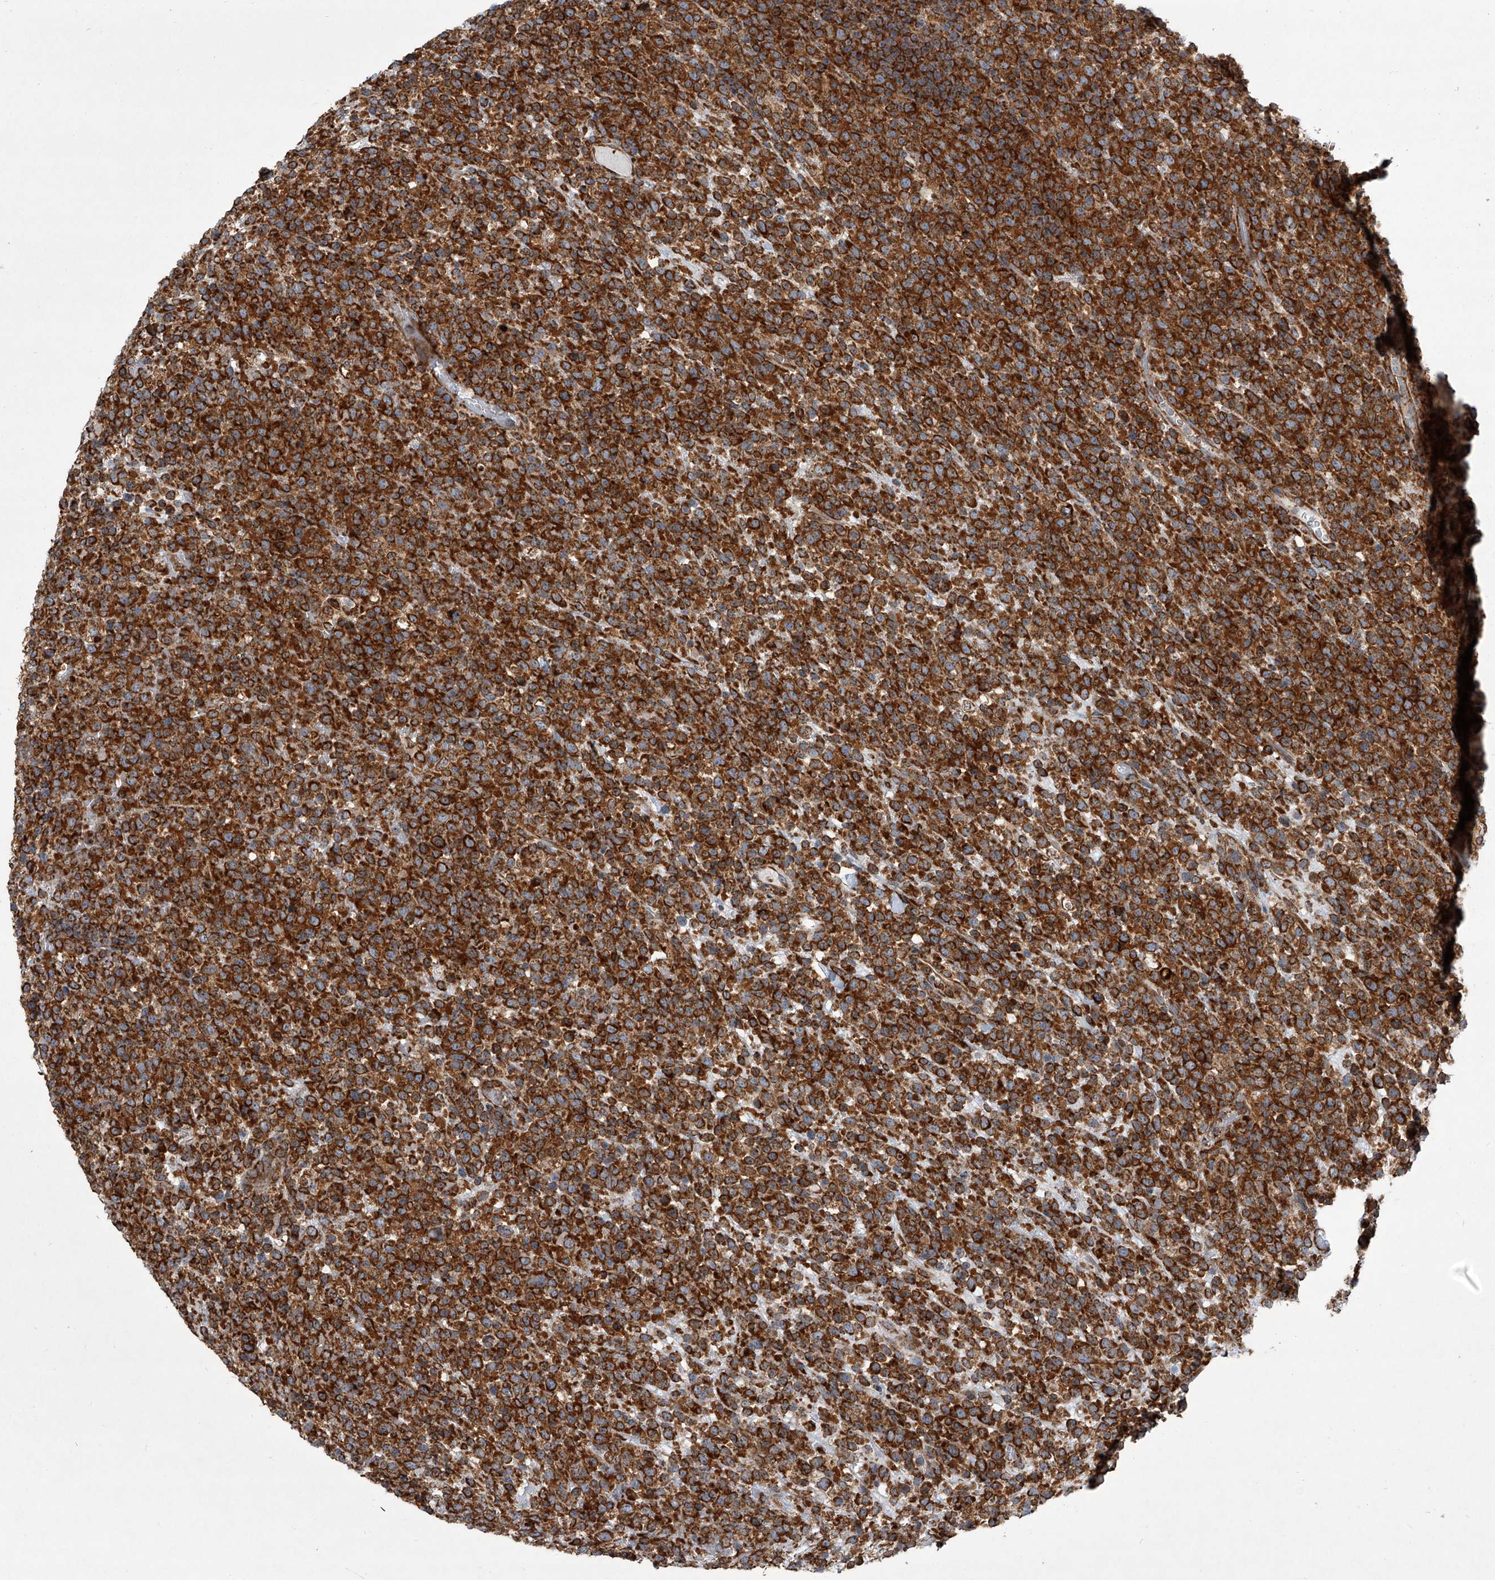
{"staining": {"intensity": "strong", "quantity": ">75%", "location": "cytoplasmic/membranous"}, "tissue": "lymphoma", "cell_type": "Tumor cells", "image_type": "cancer", "snomed": [{"axis": "morphology", "description": "Malignant lymphoma, non-Hodgkin's type, High grade"}, {"axis": "topography", "description": "Colon"}], "caption": "Immunohistochemistry staining of lymphoma, which shows high levels of strong cytoplasmic/membranous staining in approximately >75% of tumor cells indicating strong cytoplasmic/membranous protein positivity. The staining was performed using DAB (3,3'-diaminobenzidine) (brown) for protein detection and nuclei were counterstained in hematoxylin (blue).", "gene": "ZC3H15", "patient": {"sex": "female", "age": 53}}